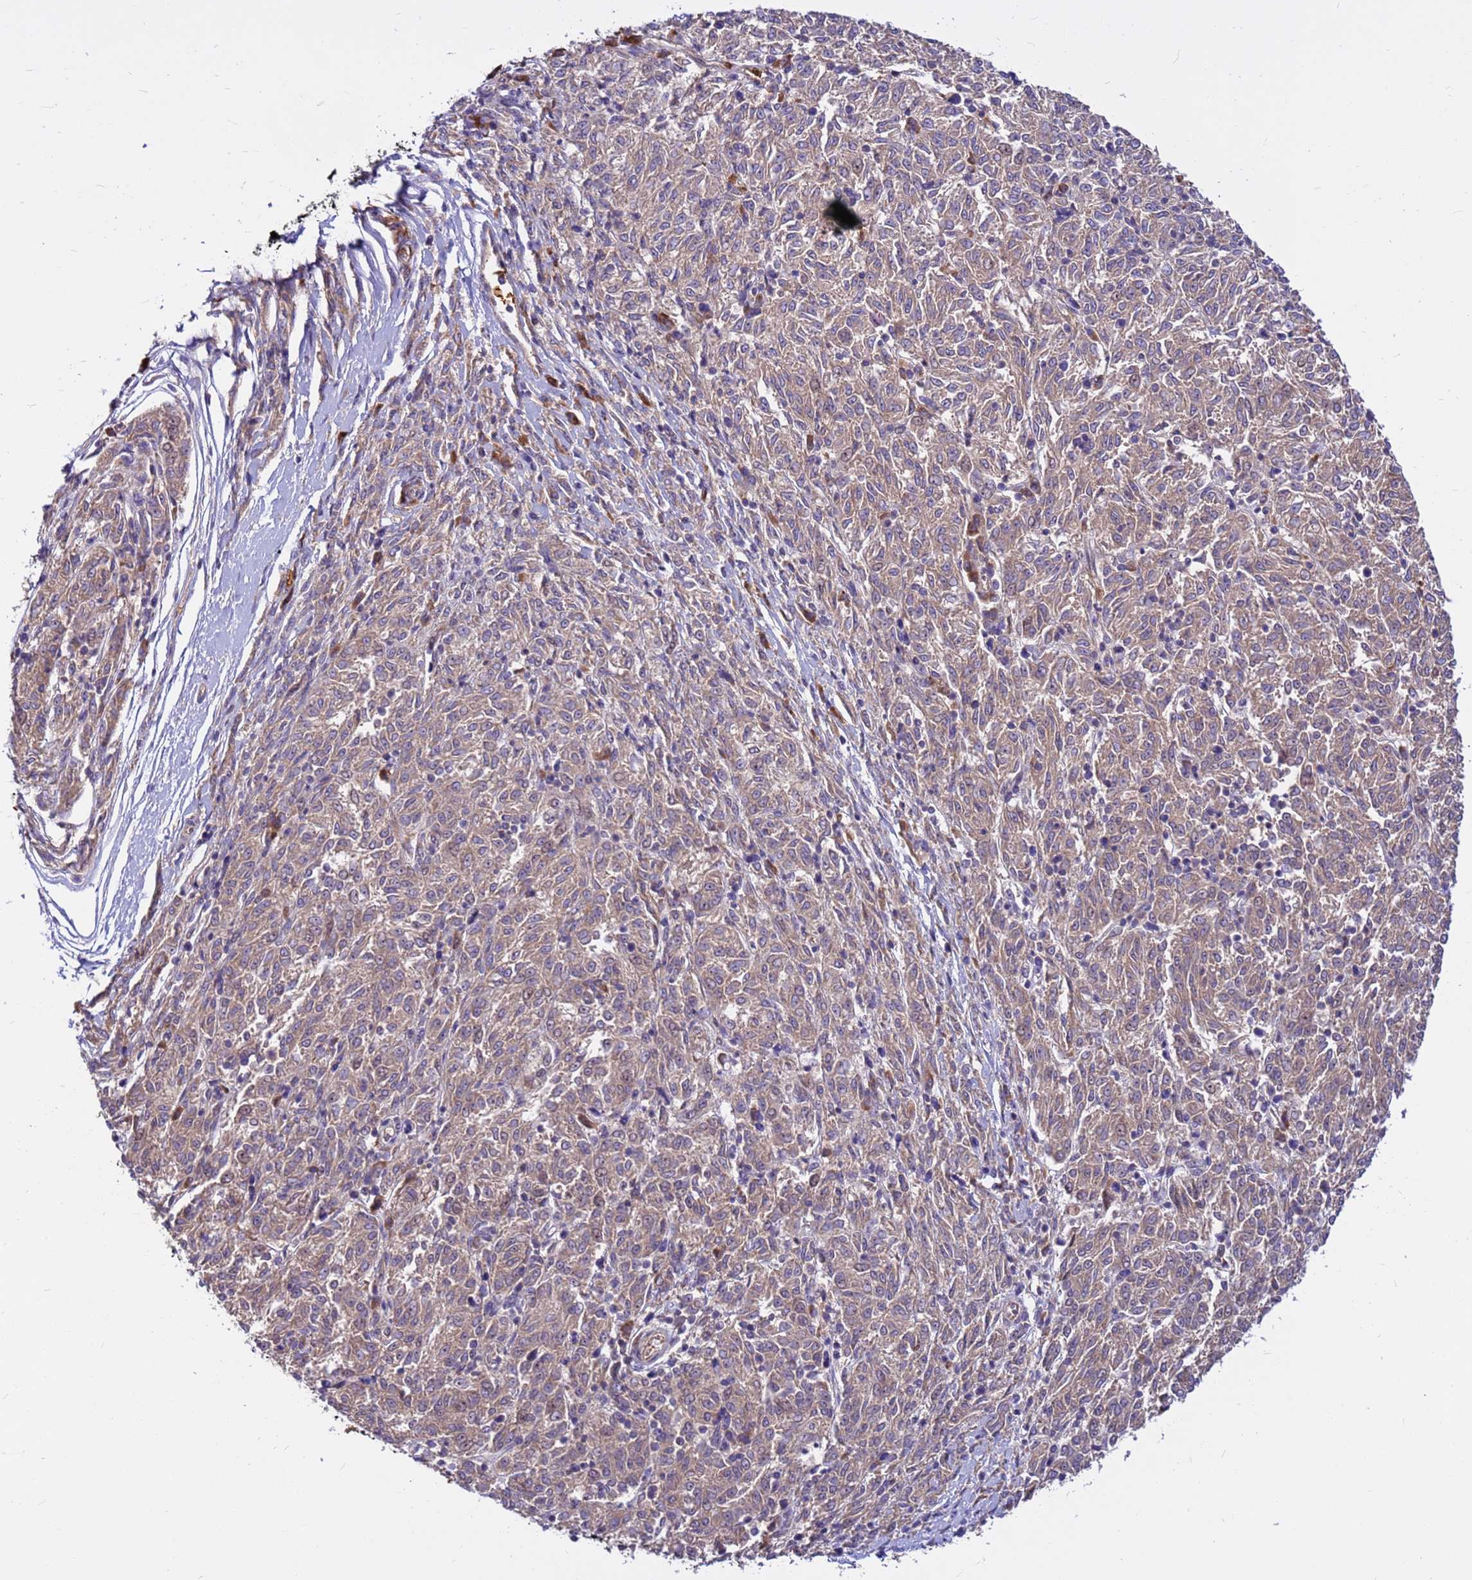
{"staining": {"intensity": "weak", "quantity": "25%-75%", "location": "cytoplasmic/membranous"}, "tissue": "melanoma", "cell_type": "Tumor cells", "image_type": "cancer", "snomed": [{"axis": "morphology", "description": "Malignant melanoma, NOS"}, {"axis": "topography", "description": "Skin"}], "caption": "This is an image of IHC staining of malignant melanoma, which shows weak expression in the cytoplasmic/membranous of tumor cells.", "gene": "ZNF669", "patient": {"sex": "female", "age": 72}}